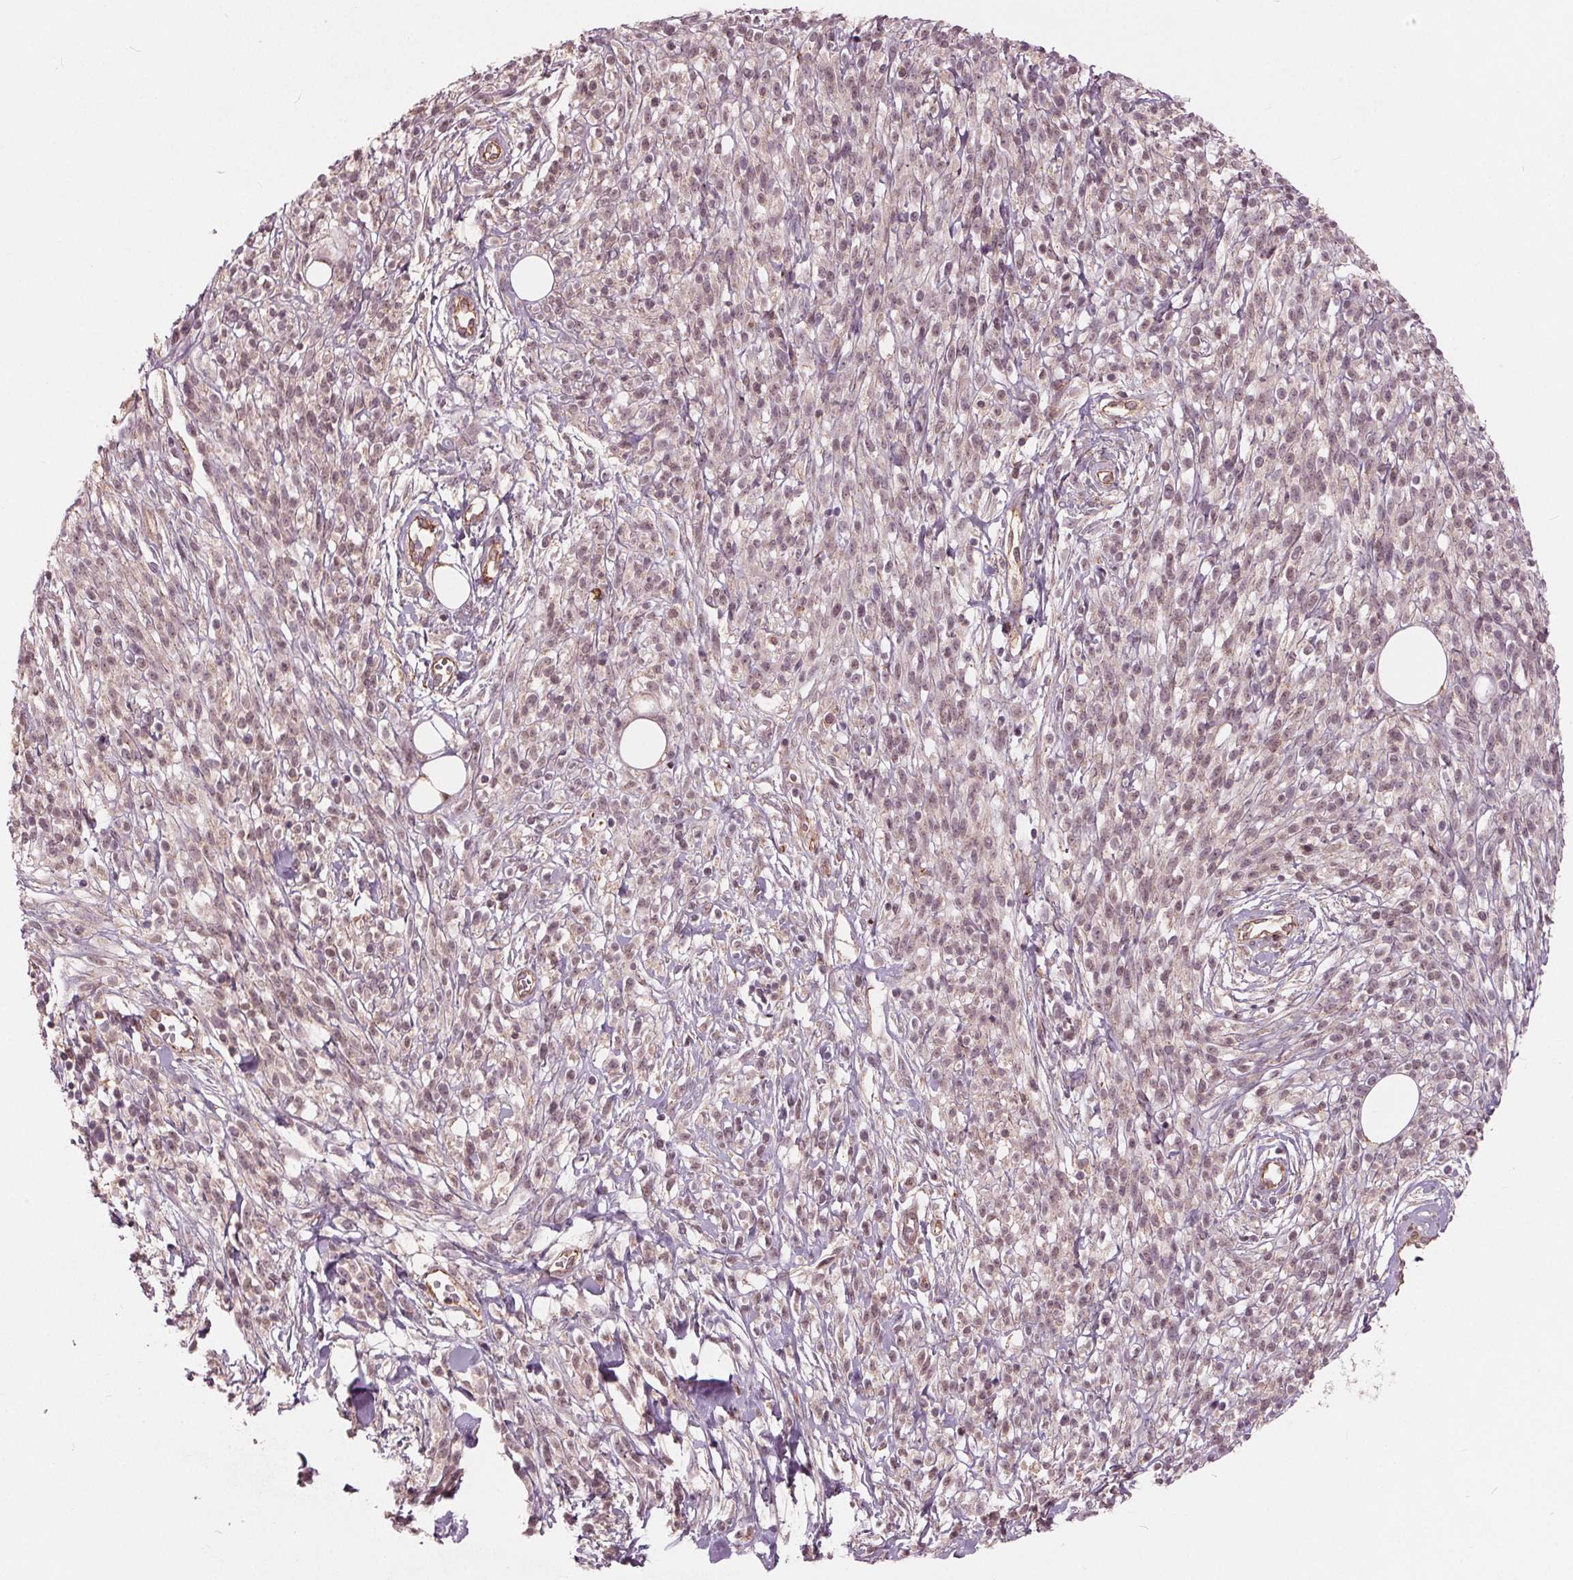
{"staining": {"intensity": "negative", "quantity": "none", "location": "none"}, "tissue": "melanoma", "cell_type": "Tumor cells", "image_type": "cancer", "snomed": [{"axis": "morphology", "description": "Malignant melanoma, NOS"}, {"axis": "topography", "description": "Skin"}, {"axis": "topography", "description": "Skin of trunk"}], "caption": "There is no significant expression in tumor cells of malignant melanoma. Nuclei are stained in blue.", "gene": "TXNIP", "patient": {"sex": "male", "age": 74}}